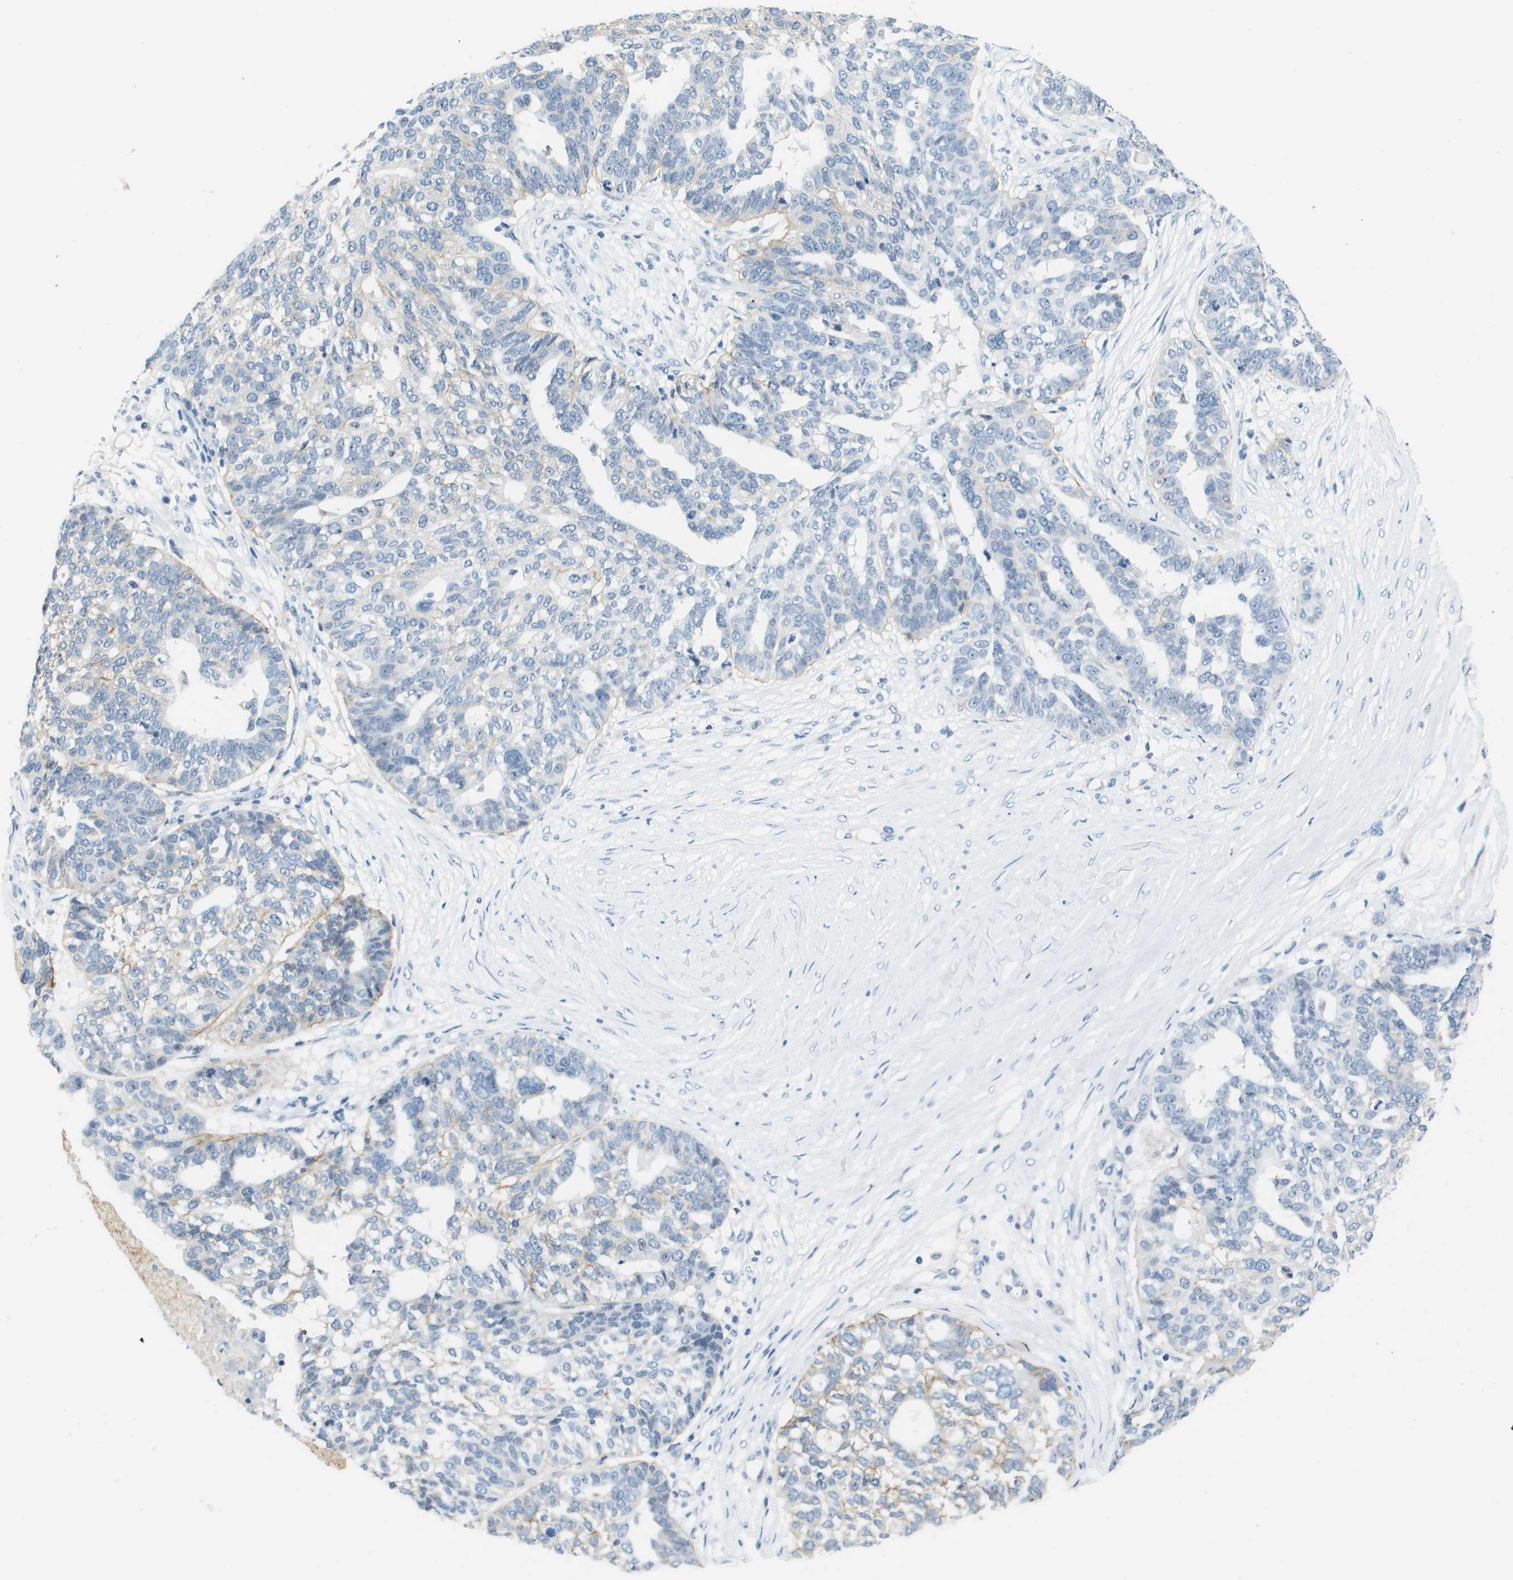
{"staining": {"intensity": "moderate", "quantity": "<25%", "location": "cytoplasmic/membranous"}, "tissue": "ovarian cancer", "cell_type": "Tumor cells", "image_type": "cancer", "snomed": [{"axis": "morphology", "description": "Cystadenocarcinoma, serous, NOS"}, {"axis": "topography", "description": "Ovary"}], "caption": "Immunohistochemical staining of ovarian serous cystadenocarcinoma displays low levels of moderate cytoplasmic/membranous protein staining in approximately <25% of tumor cells.", "gene": "ITGA6", "patient": {"sex": "female", "age": 59}}